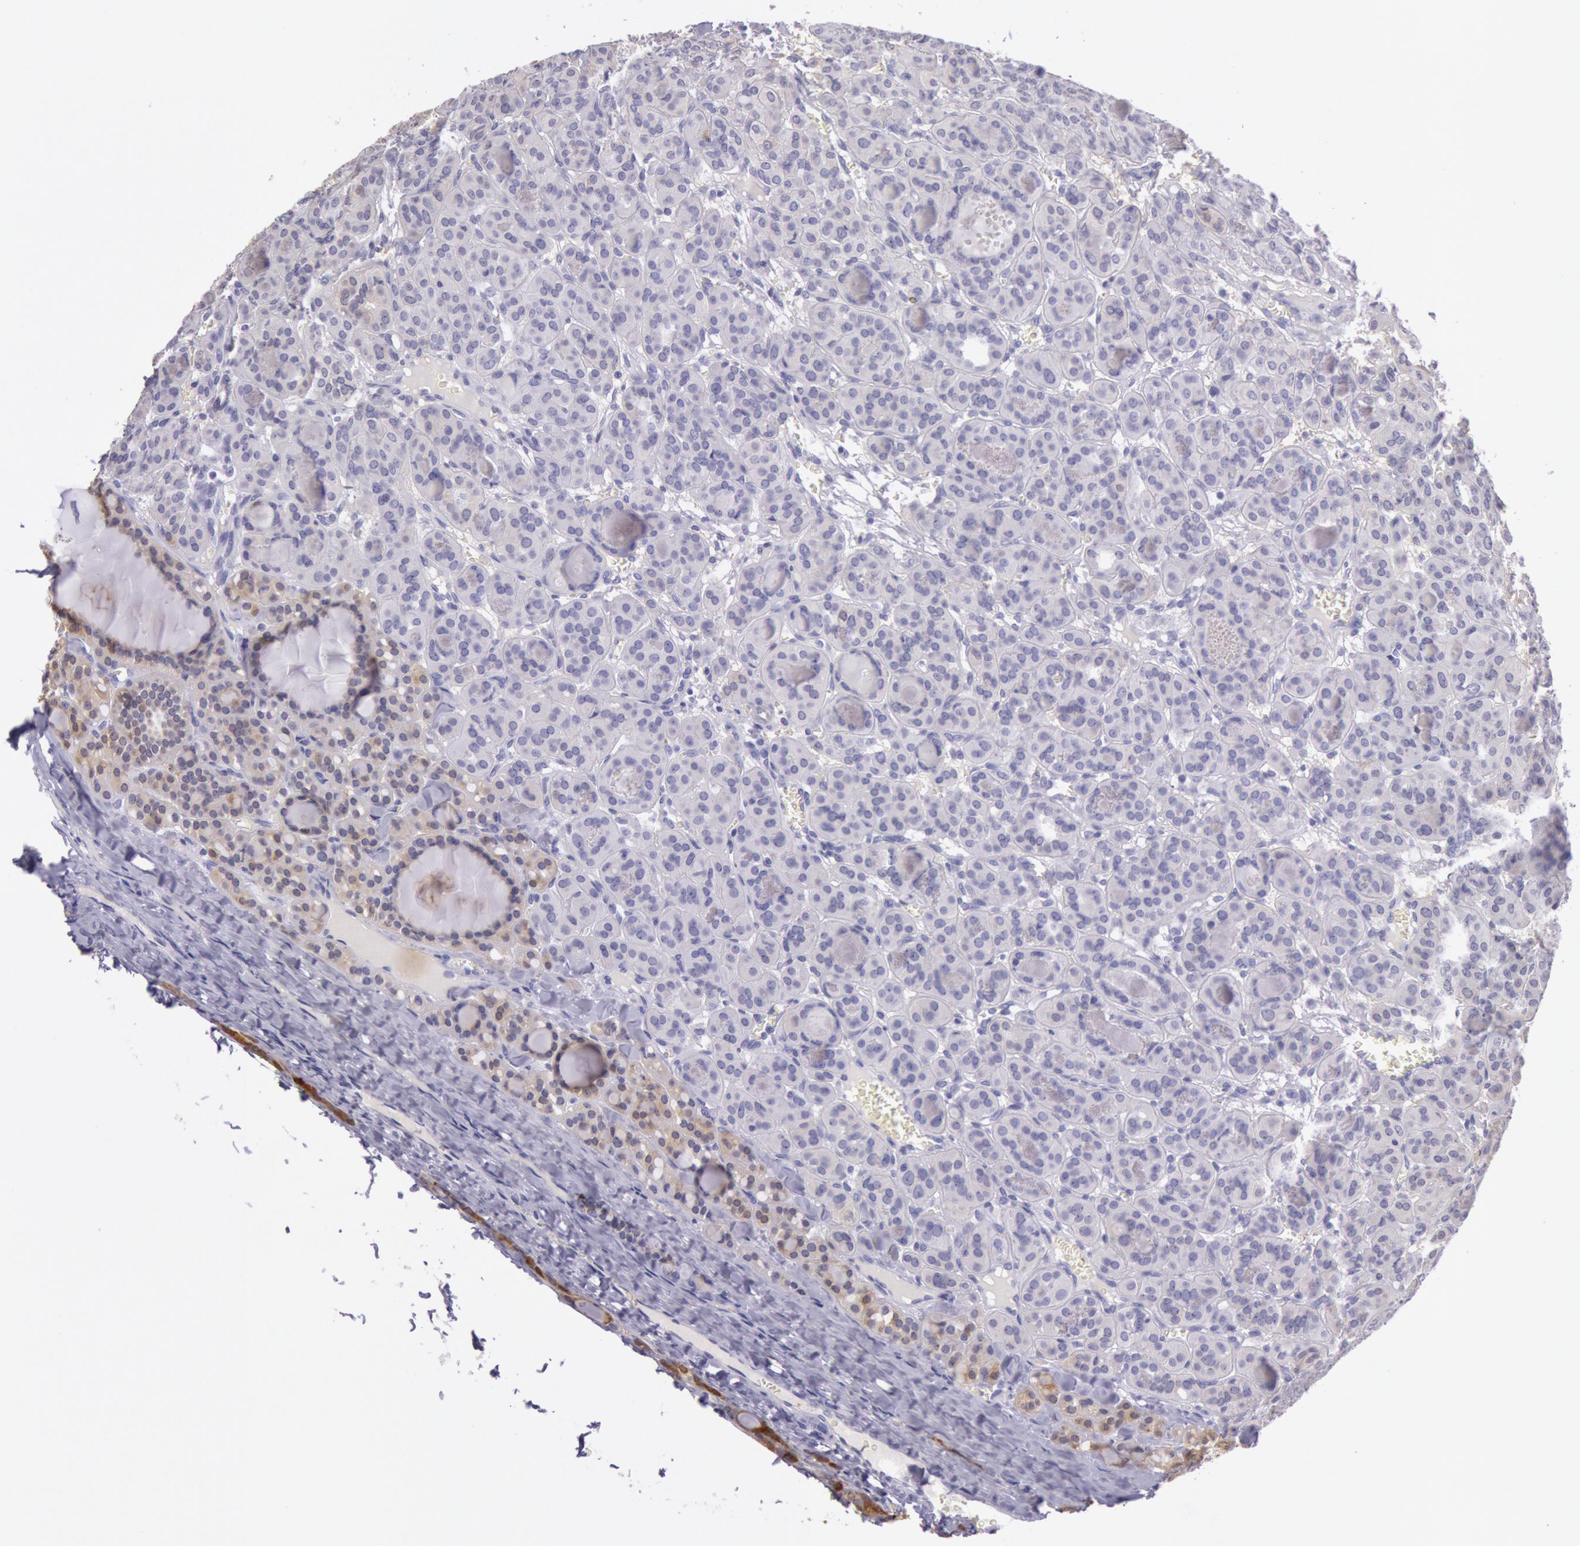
{"staining": {"intensity": "negative", "quantity": "none", "location": "none"}, "tissue": "thyroid cancer", "cell_type": "Tumor cells", "image_type": "cancer", "snomed": [{"axis": "morphology", "description": "Follicular adenoma carcinoma, NOS"}, {"axis": "topography", "description": "Thyroid gland"}], "caption": "Immunohistochemistry (IHC) histopathology image of human follicular adenoma carcinoma (thyroid) stained for a protein (brown), which demonstrates no positivity in tumor cells.", "gene": "CKB", "patient": {"sex": "female", "age": 71}}